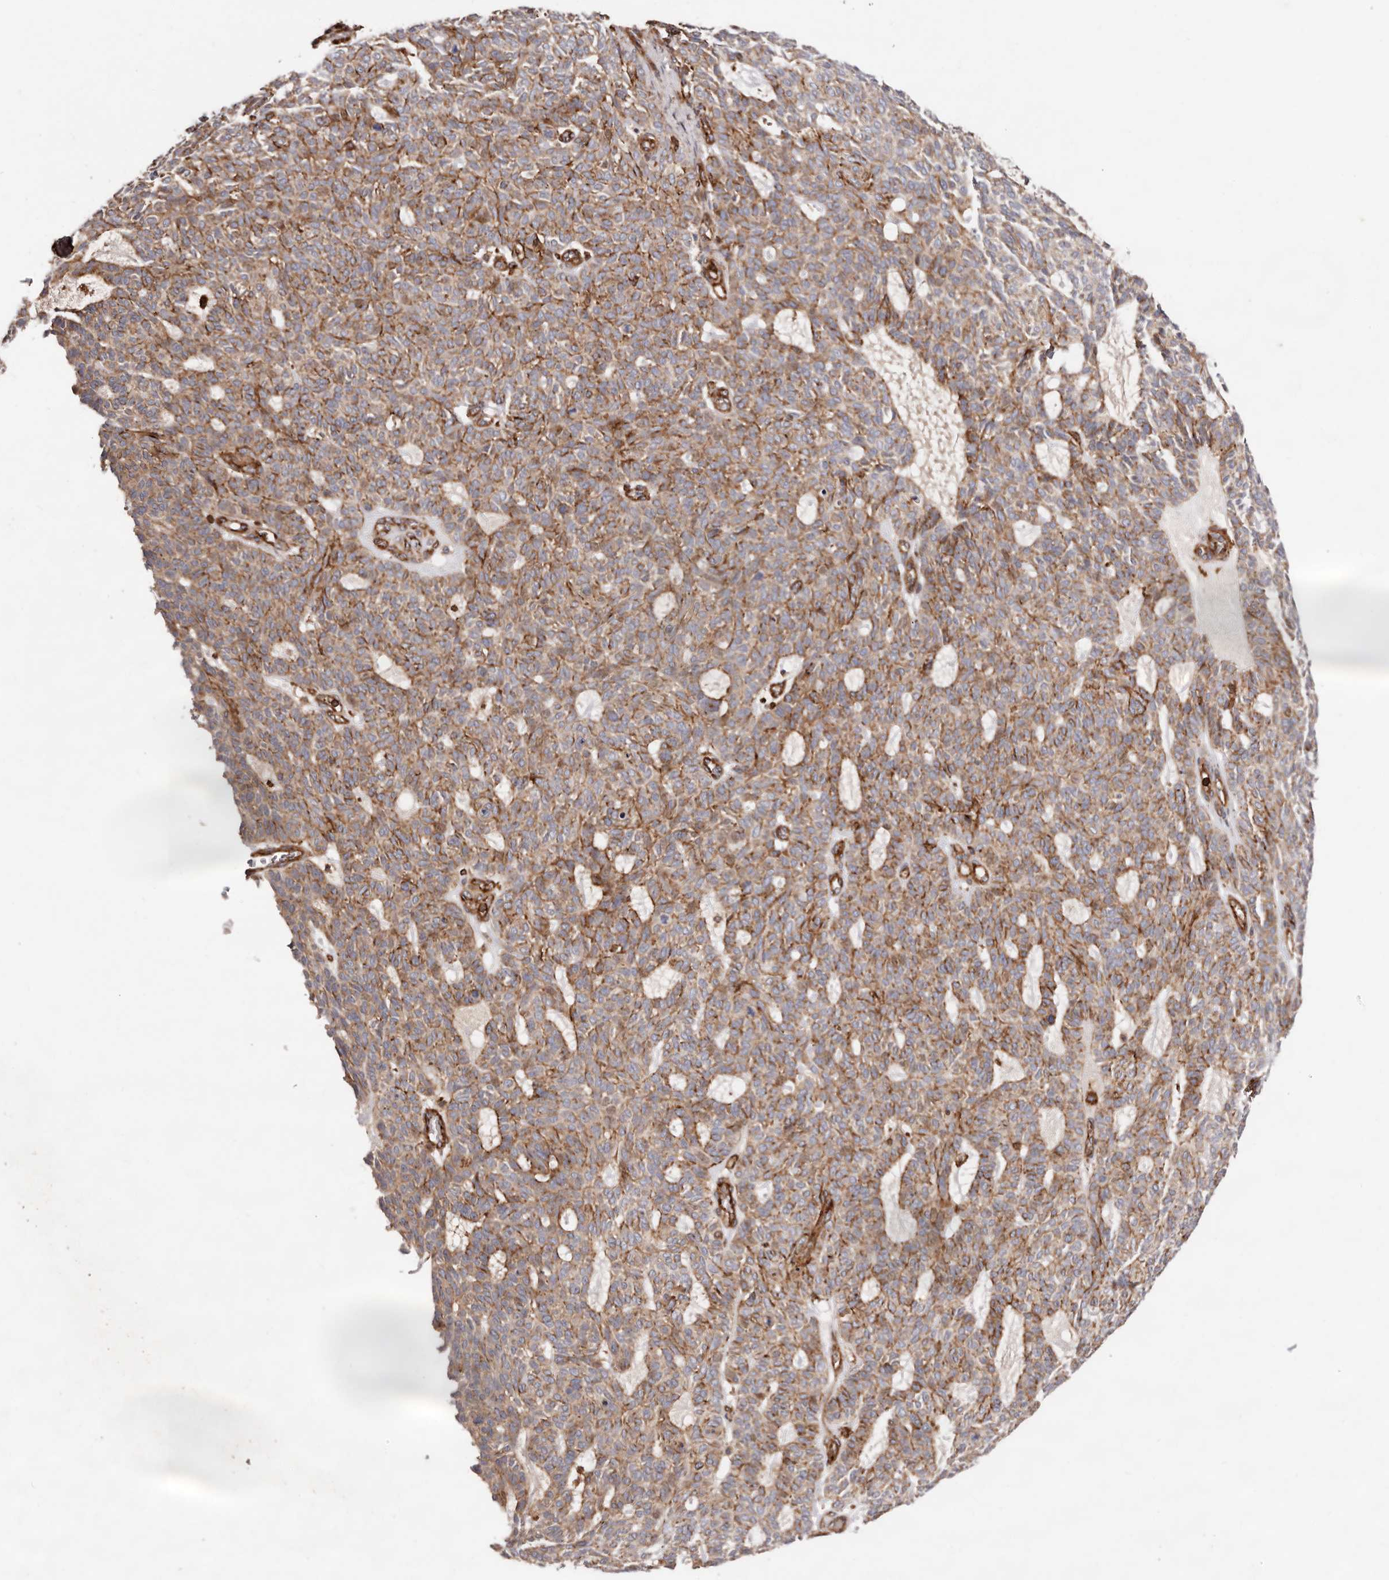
{"staining": {"intensity": "moderate", "quantity": ">75%", "location": "cytoplasmic/membranous"}, "tissue": "skin cancer", "cell_type": "Tumor cells", "image_type": "cancer", "snomed": [{"axis": "morphology", "description": "Squamous cell carcinoma, NOS"}, {"axis": "topography", "description": "Skin"}], "caption": "Tumor cells exhibit medium levels of moderate cytoplasmic/membranous expression in about >75% of cells in skin cancer (squamous cell carcinoma).", "gene": "PTPN22", "patient": {"sex": "female", "age": 90}}